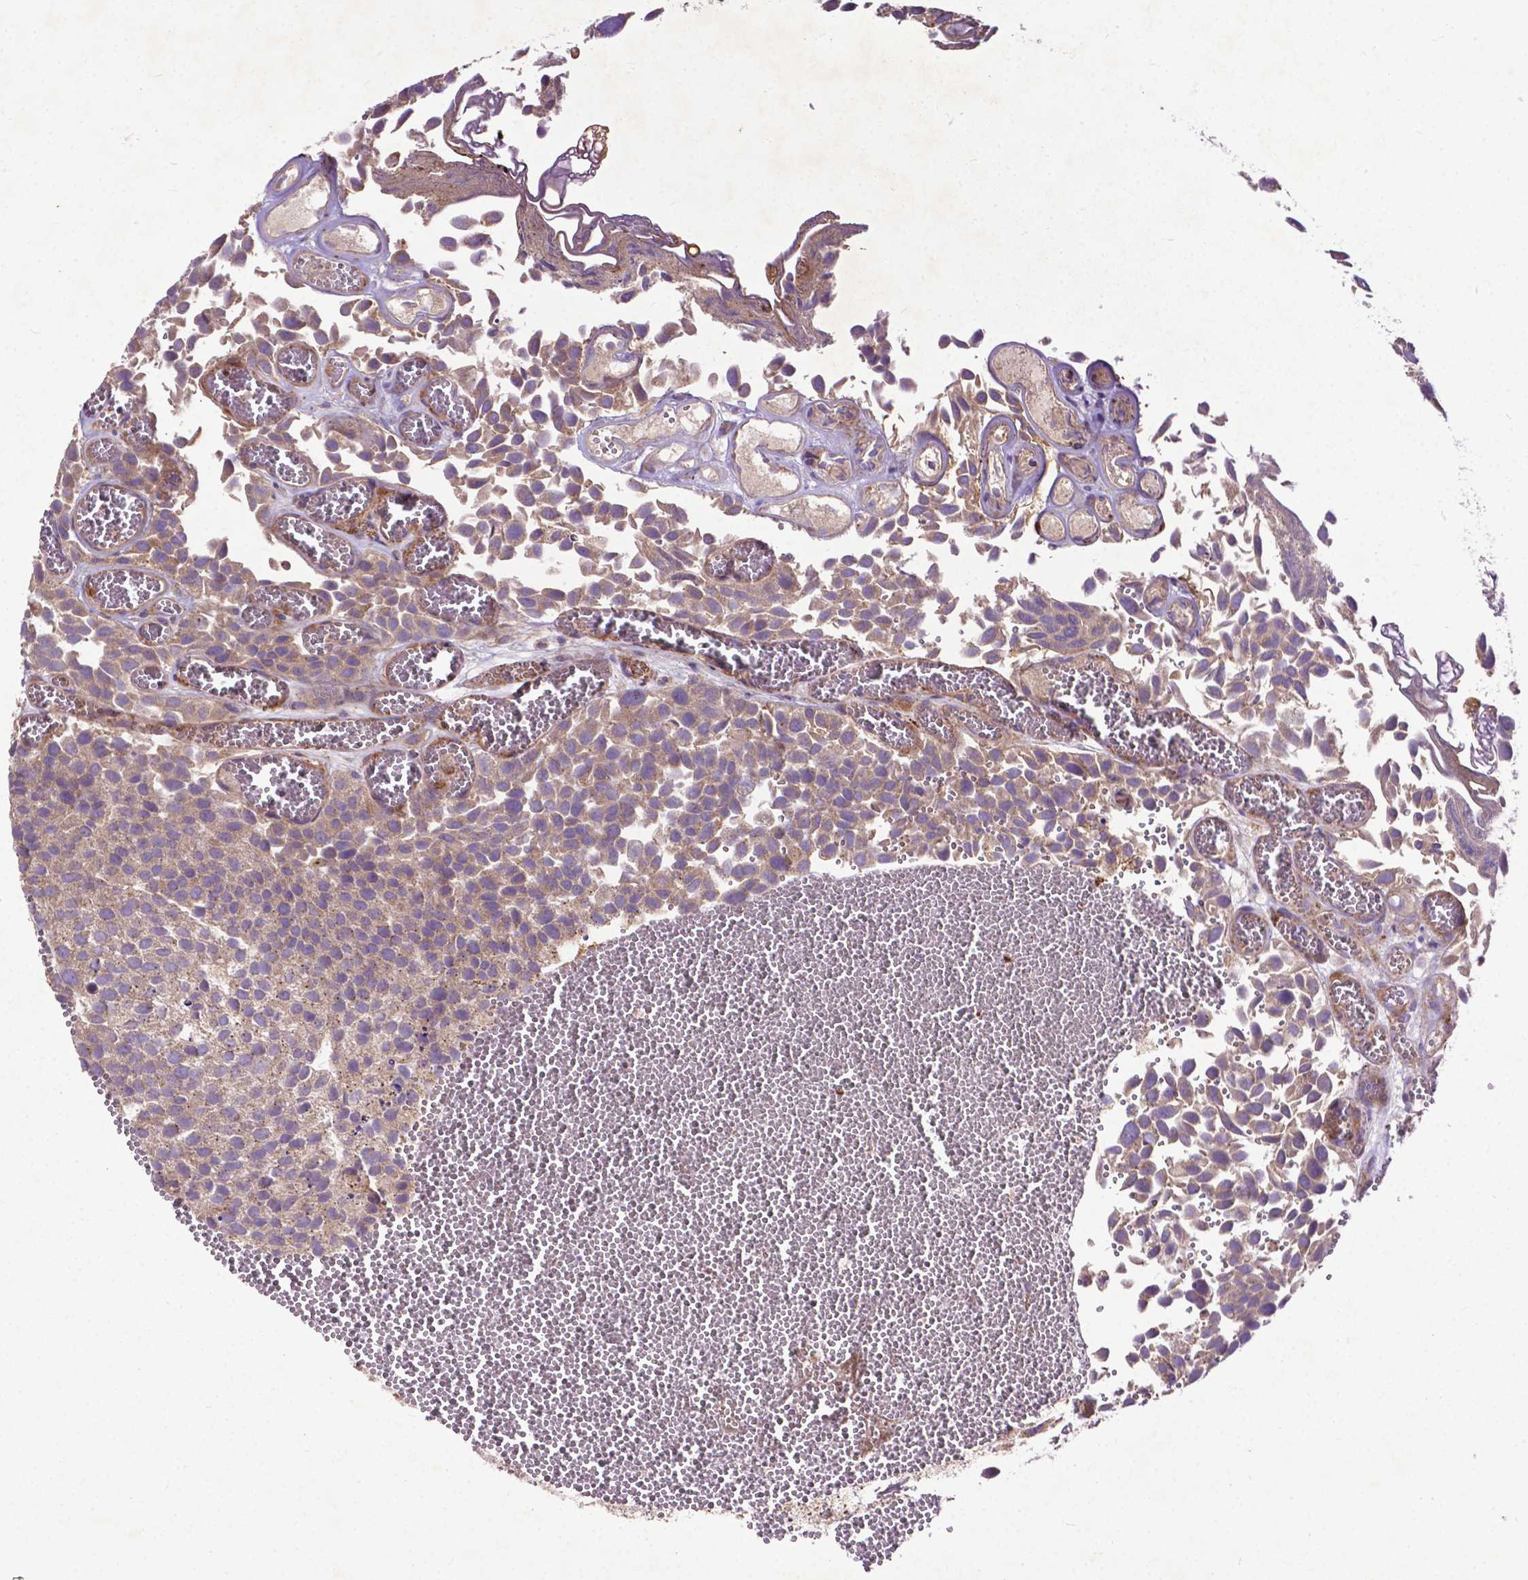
{"staining": {"intensity": "weak", "quantity": ">75%", "location": "cytoplasmic/membranous"}, "tissue": "urothelial cancer", "cell_type": "Tumor cells", "image_type": "cancer", "snomed": [{"axis": "morphology", "description": "Urothelial carcinoma, Low grade"}, {"axis": "topography", "description": "Urinary bladder"}], "caption": "Weak cytoplasmic/membranous positivity for a protein is appreciated in about >75% of tumor cells of urothelial cancer using IHC.", "gene": "PARP3", "patient": {"sex": "female", "age": 69}}